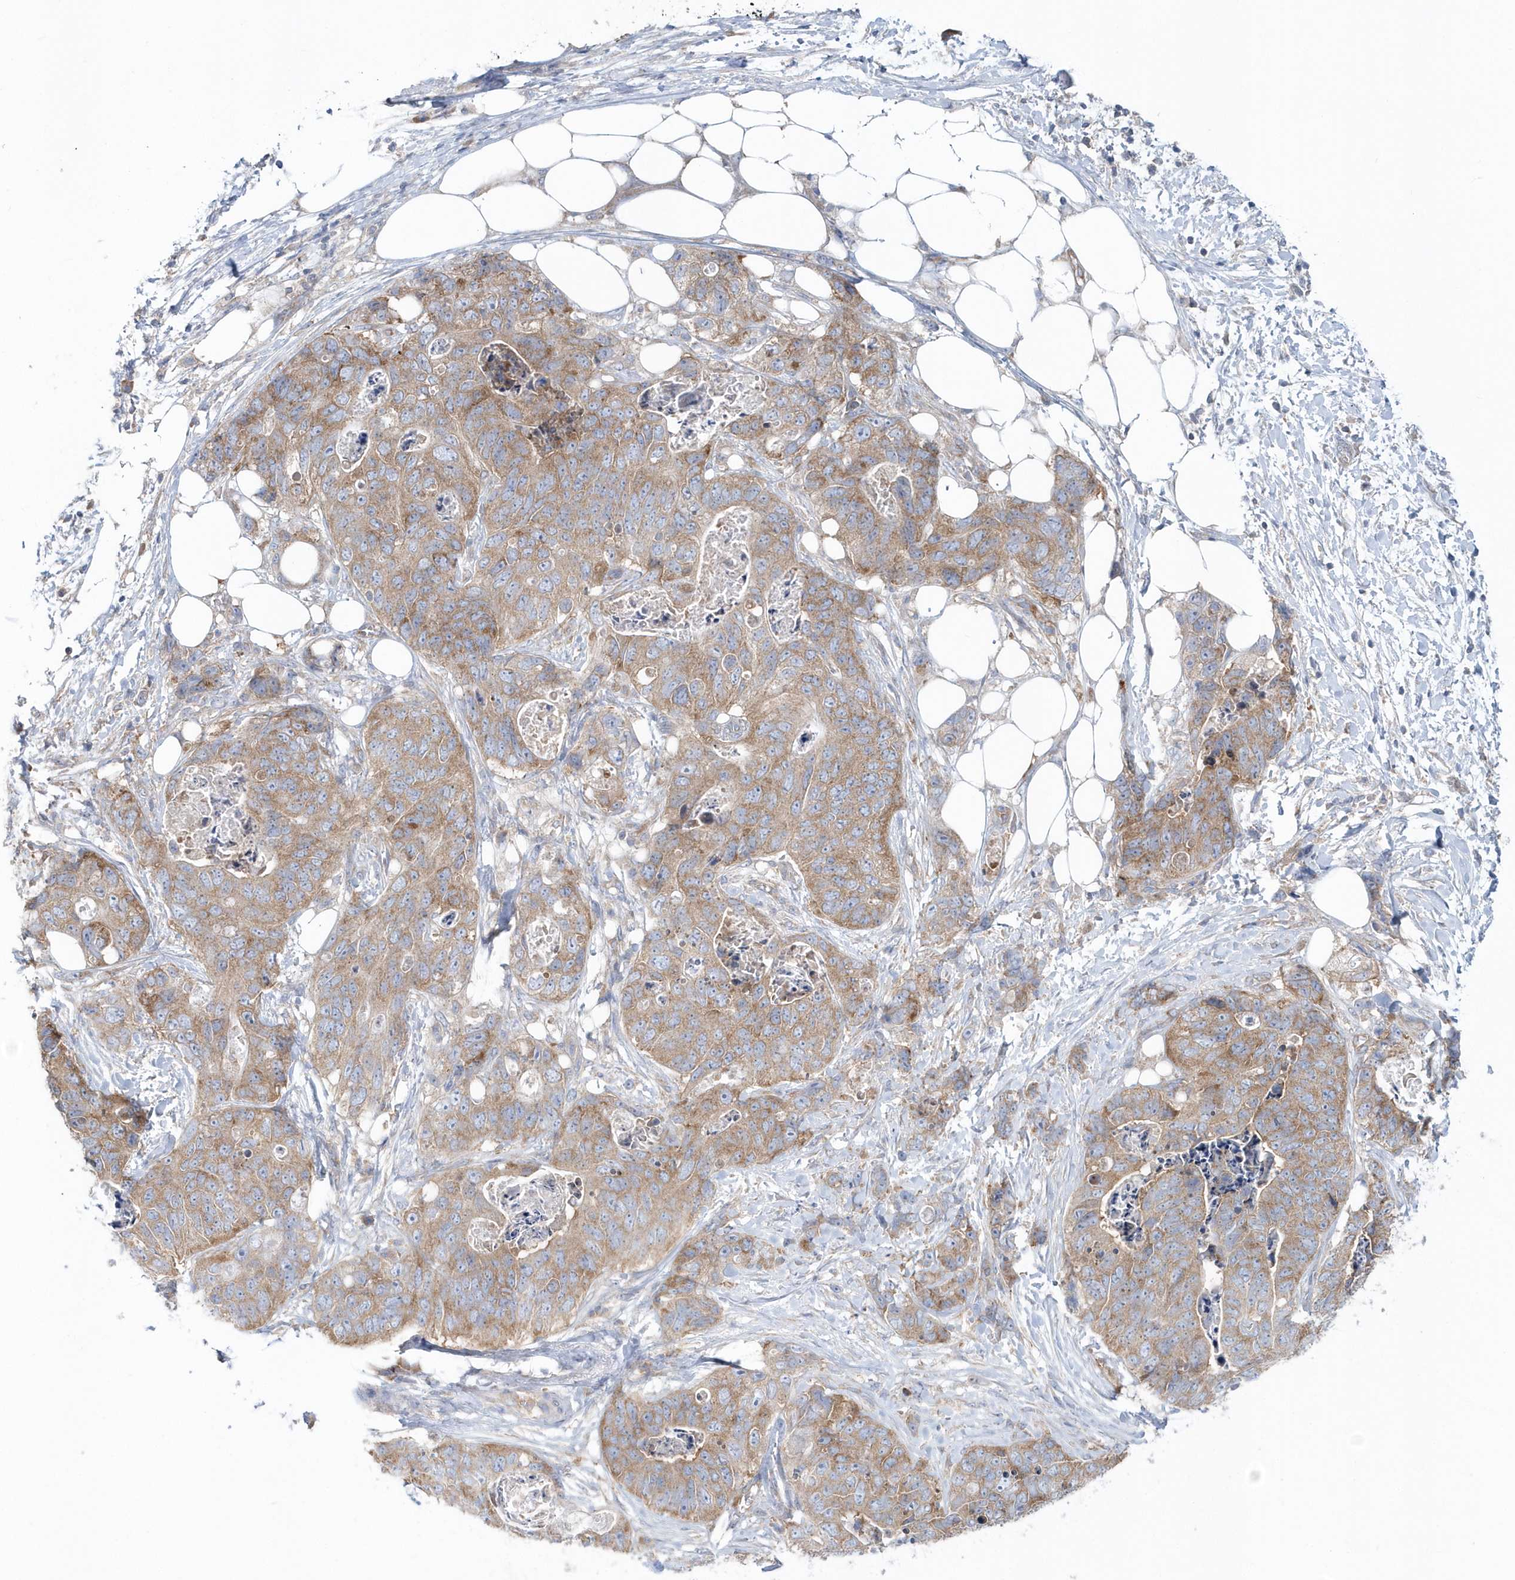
{"staining": {"intensity": "moderate", "quantity": ">75%", "location": "cytoplasmic/membranous"}, "tissue": "stomach cancer", "cell_type": "Tumor cells", "image_type": "cancer", "snomed": [{"axis": "morphology", "description": "Adenocarcinoma, NOS"}, {"axis": "topography", "description": "Stomach"}], "caption": "High-magnification brightfield microscopy of stomach cancer (adenocarcinoma) stained with DAB (brown) and counterstained with hematoxylin (blue). tumor cells exhibit moderate cytoplasmic/membranous positivity is appreciated in about>75% of cells.", "gene": "EIF3C", "patient": {"sex": "female", "age": 89}}